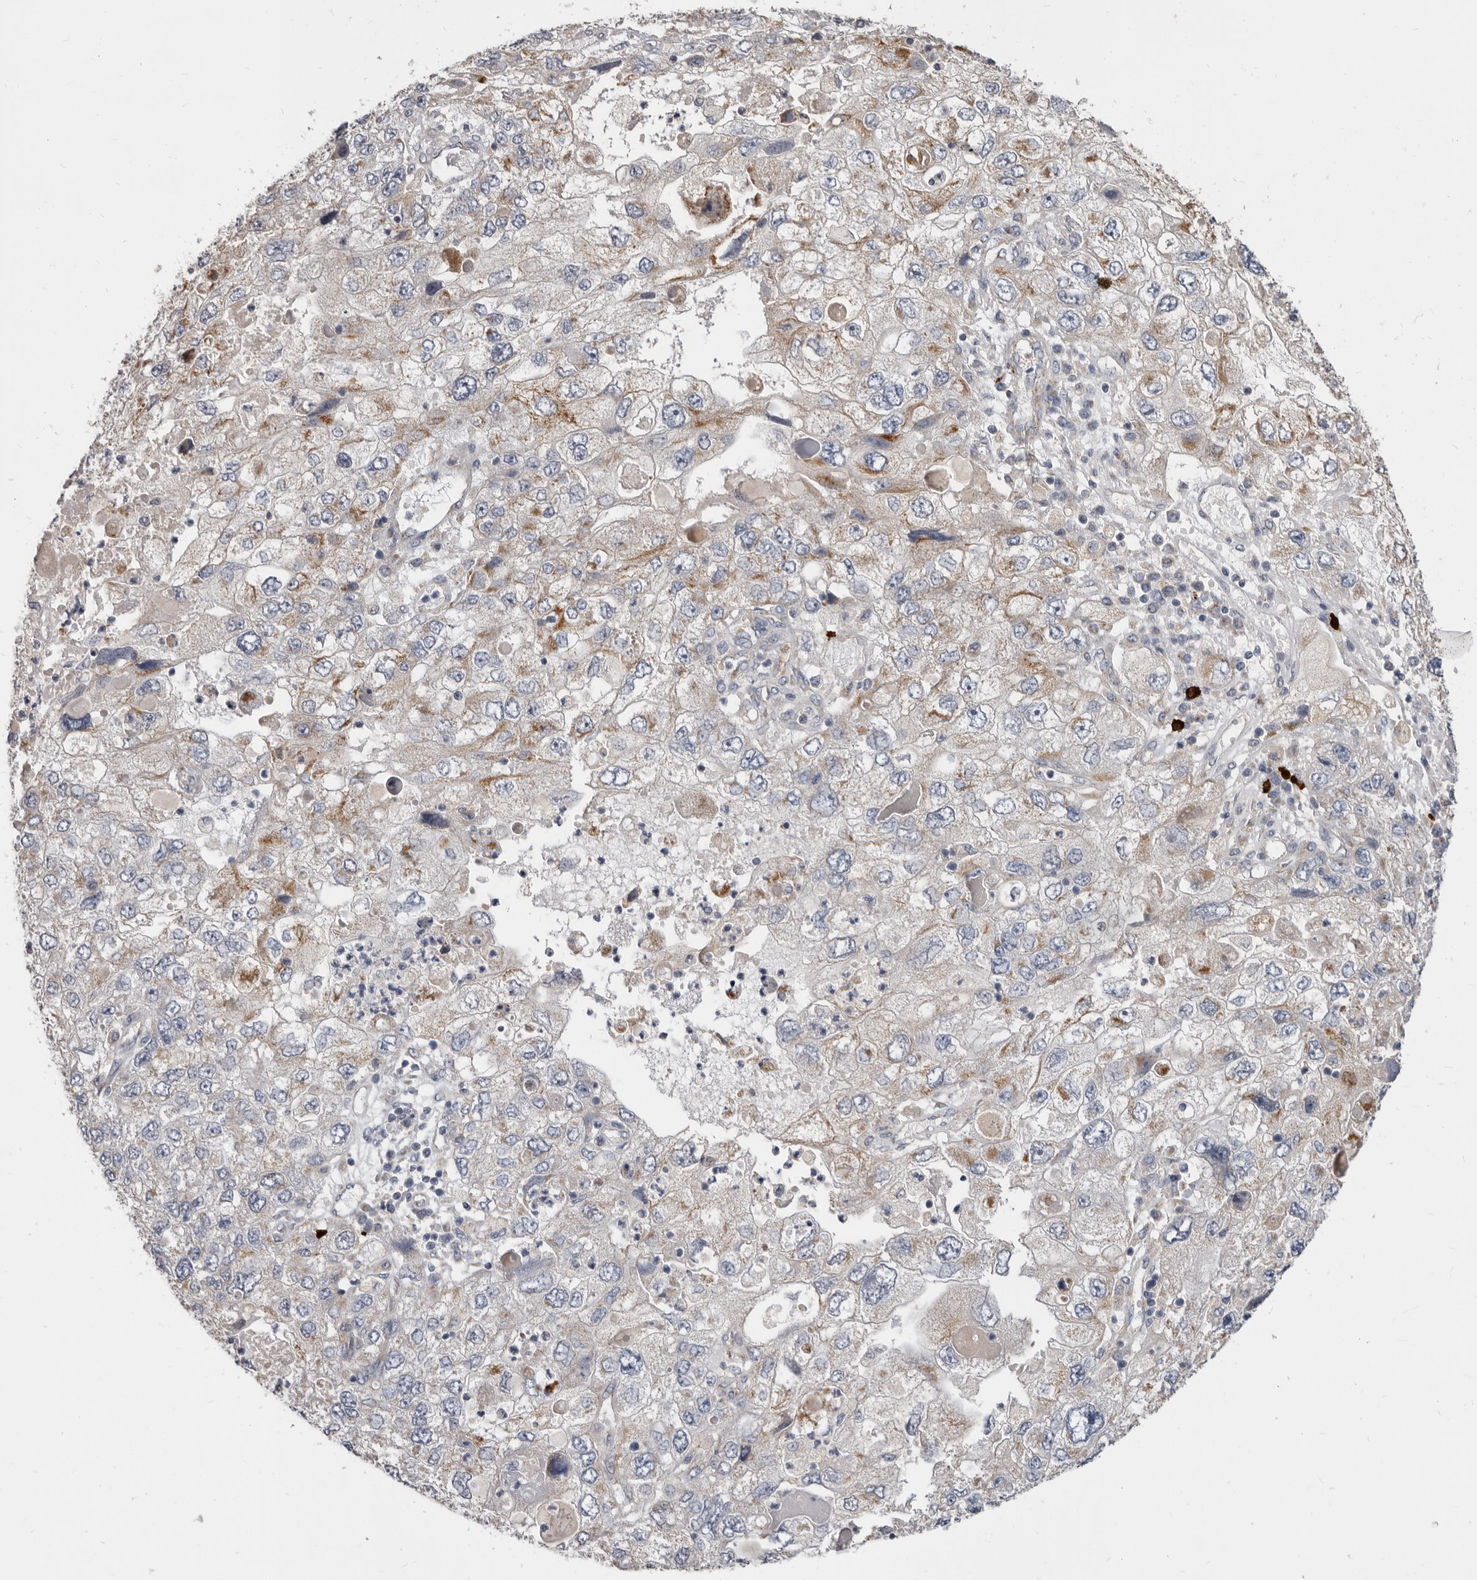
{"staining": {"intensity": "moderate", "quantity": "25%-75%", "location": "cytoplasmic/membranous"}, "tissue": "endometrial cancer", "cell_type": "Tumor cells", "image_type": "cancer", "snomed": [{"axis": "morphology", "description": "Adenocarcinoma, NOS"}, {"axis": "topography", "description": "Endometrium"}], "caption": "Tumor cells display moderate cytoplasmic/membranous positivity in about 25%-75% of cells in endometrial adenocarcinoma. (DAB IHC with brightfield microscopy, high magnification).", "gene": "FMO2", "patient": {"sex": "female", "age": 49}}